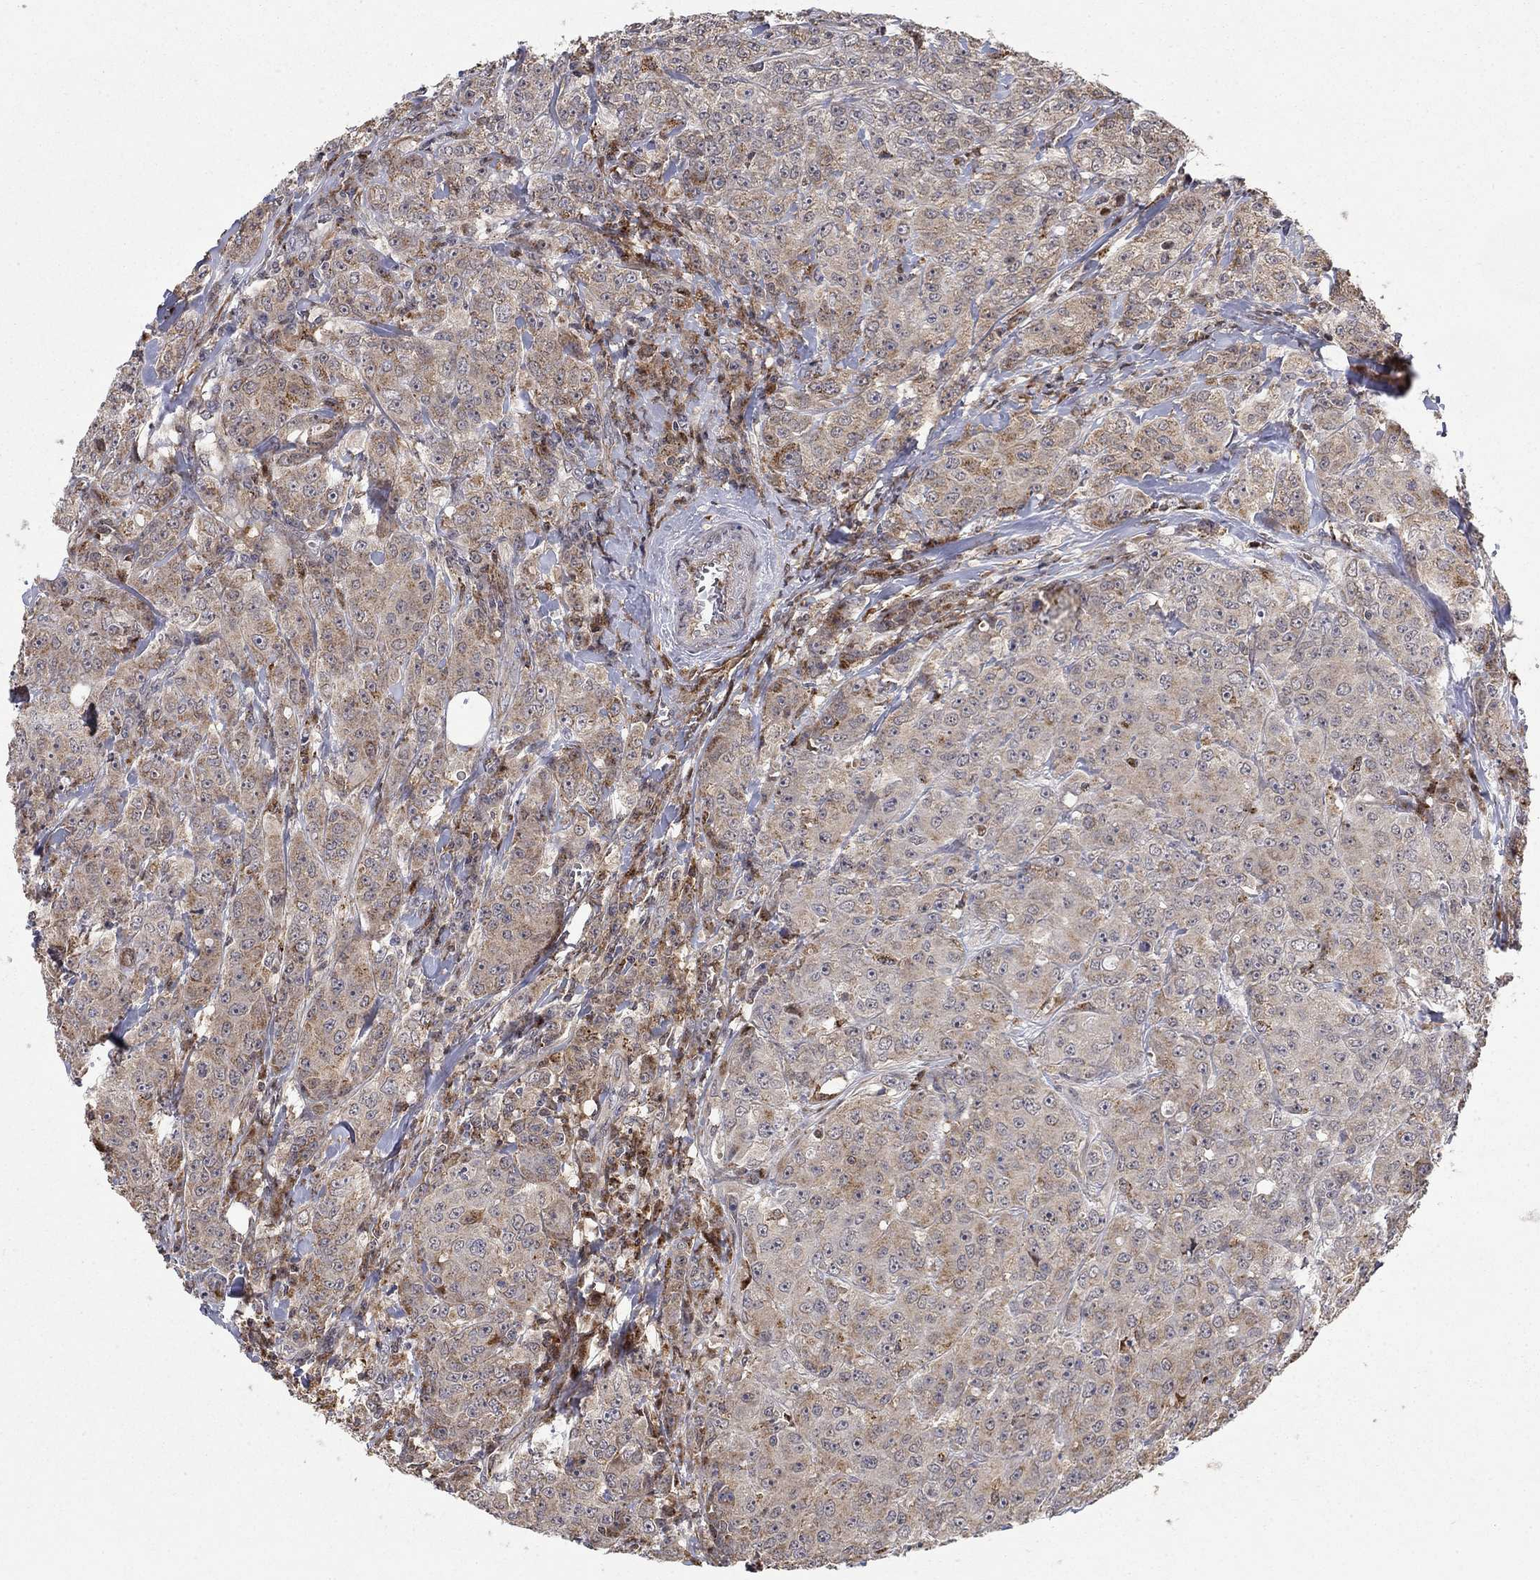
{"staining": {"intensity": "weak", "quantity": ">75%", "location": "cytoplasmic/membranous"}, "tissue": "breast cancer", "cell_type": "Tumor cells", "image_type": "cancer", "snomed": [{"axis": "morphology", "description": "Duct carcinoma"}, {"axis": "topography", "description": "Breast"}], "caption": "DAB immunohistochemical staining of human breast cancer exhibits weak cytoplasmic/membranous protein positivity in about >75% of tumor cells. The staining is performed using DAB brown chromogen to label protein expression. The nuclei are counter-stained blue using hematoxylin.", "gene": "LPCAT4", "patient": {"sex": "female", "age": 43}}